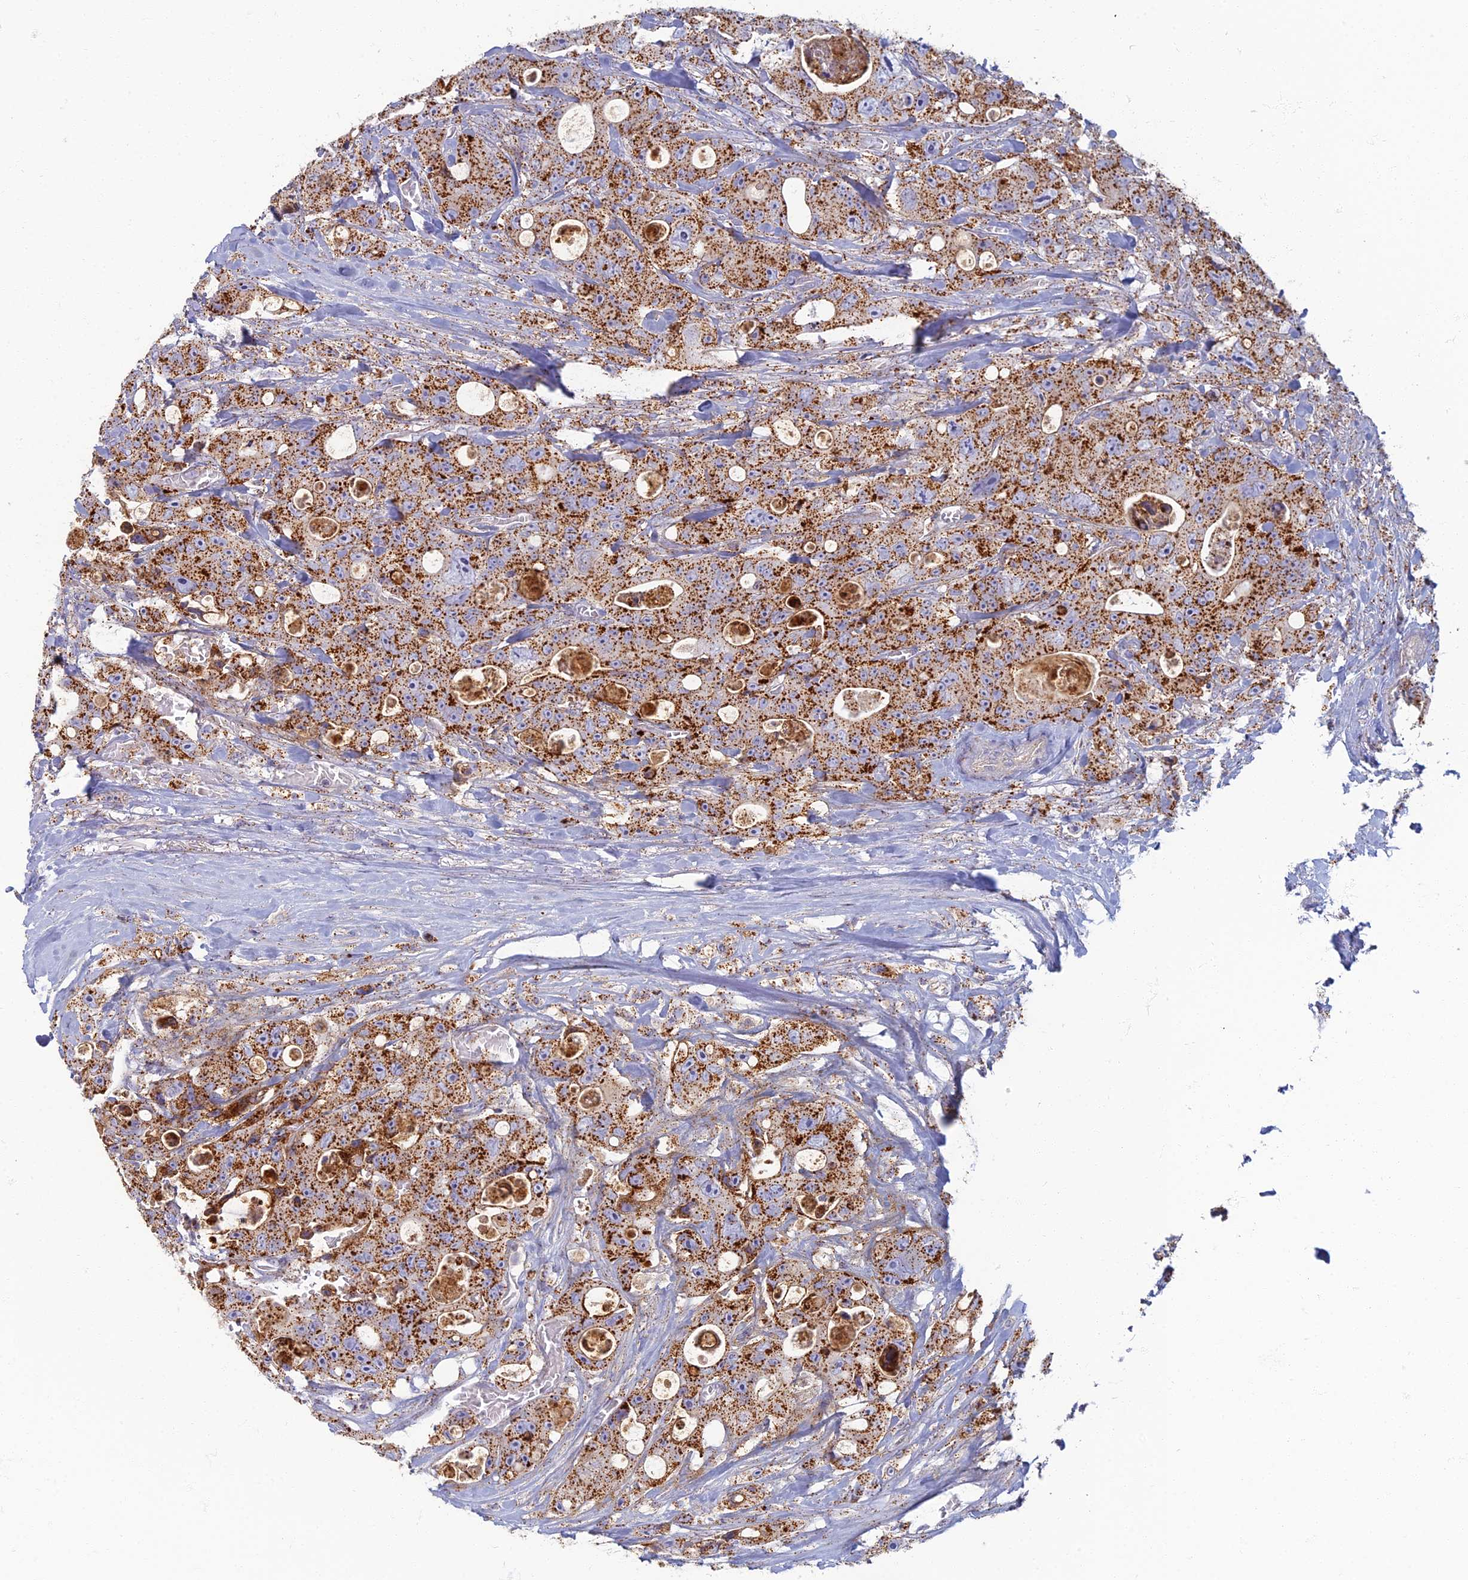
{"staining": {"intensity": "strong", "quantity": ">75%", "location": "cytoplasmic/membranous"}, "tissue": "colorectal cancer", "cell_type": "Tumor cells", "image_type": "cancer", "snomed": [{"axis": "morphology", "description": "Adenocarcinoma, NOS"}, {"axis": "topography", "description": "Colon"}], "caption": "IHC of human adenocarcinoma (colorectal) displays high levels of strong cytoplasmic/membranous staining in approximately >75% of tumor cells.", "gene": "CHMP4B", "patient": {"sex": "female", "age": 46}}